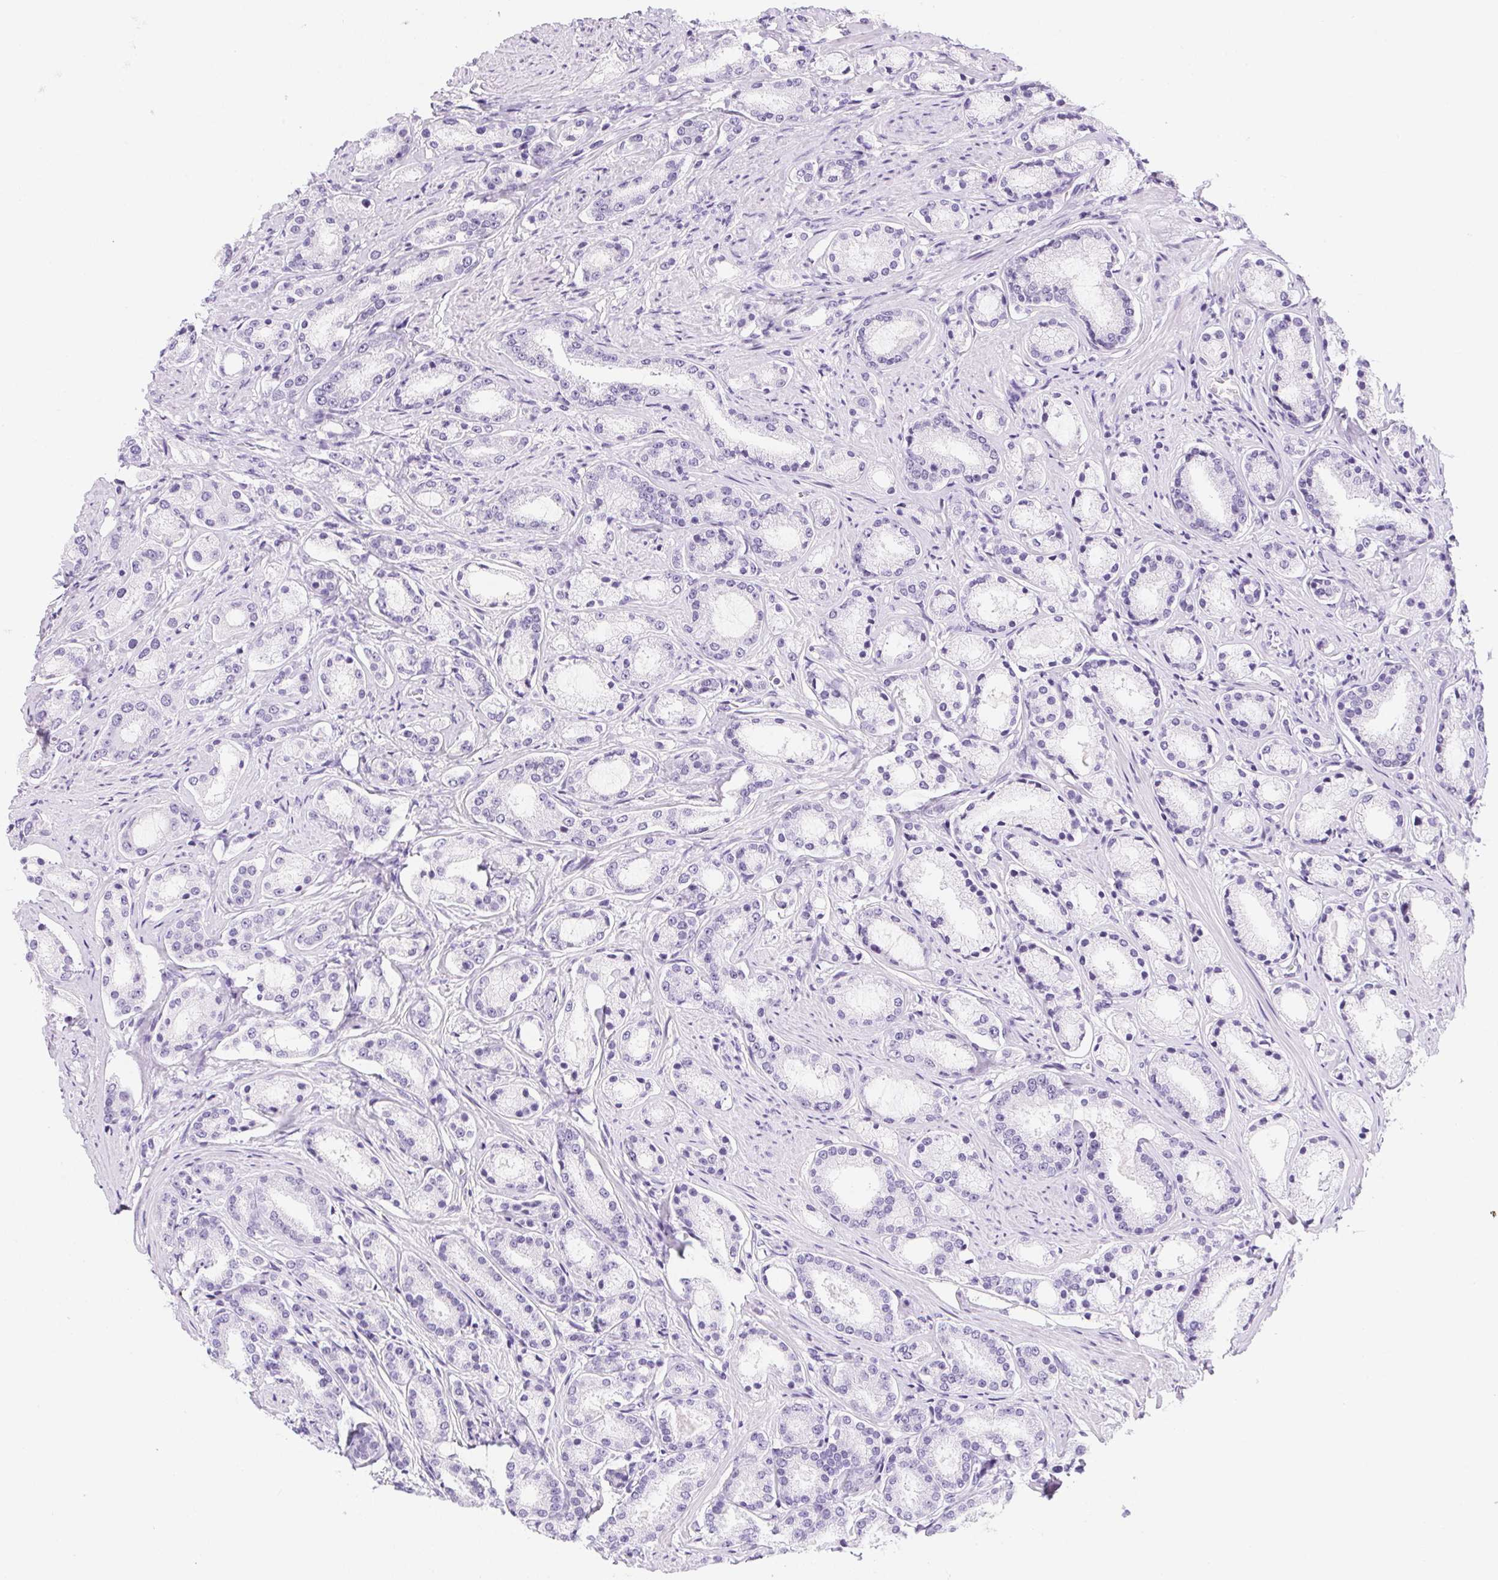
{"staining": {"intensity": "negative", "quantity": "none", "location": "none"}, "tissue": "prostate cancer", "cell_type": "Tumor cells", "image_type": "cancer", "snomed": [{"axis": "morphology", "description": "Adenocarcinoma, High grade"}, {"axis": "topography", "description": "Prostate"}], "caption": "Prostate high-grade adenocarcinoma stained for a protein using immunohistochemistry (IHC) reveals no positivity tumor cells.", "gene": "PRKAA1", "patient": {"sex": "male", "age": 63}}